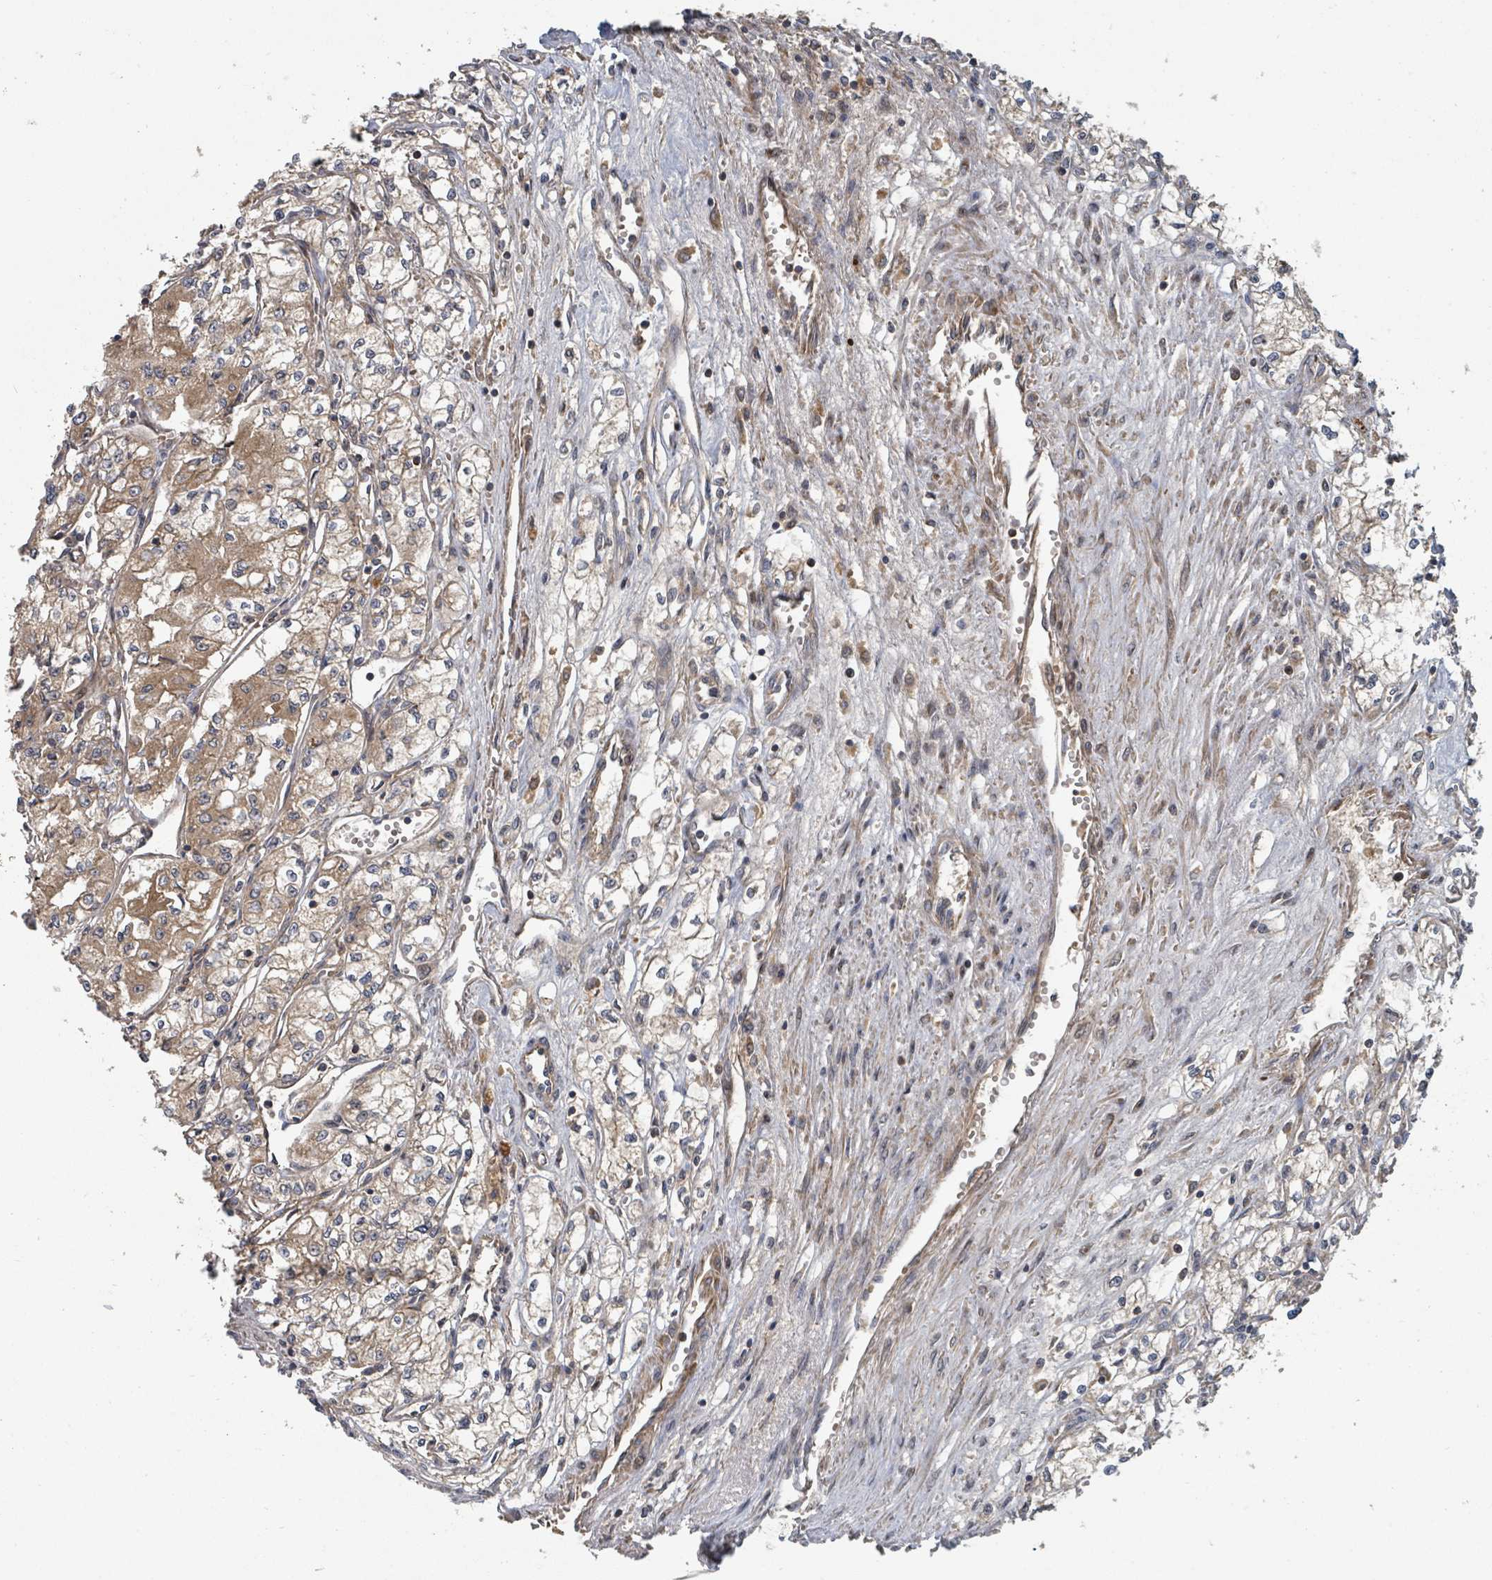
{"staining": {"intensity": "moderate", "quantity": "25%-75%", "location": "cytoplasmic/membranous"}, "tissue": "renal cancer", "cell_type": "Tumor cells", "image_type": "cancer", "snomed": [{"axis": "morphology", "description": "Adenocarcinoma, NOS"}, {"axis": "topography", "description": "Kidney"}], "caption": "A high-resolution photomicrograph shows immunohistochemistry staining of renal adenocarcinoma, which demonstrates moderate cytoplasmic/membranous staining in approximately 25%-75% of tumor cells.", "gene": "DPM1", "patient": {"sex": "male", "age": 59}}